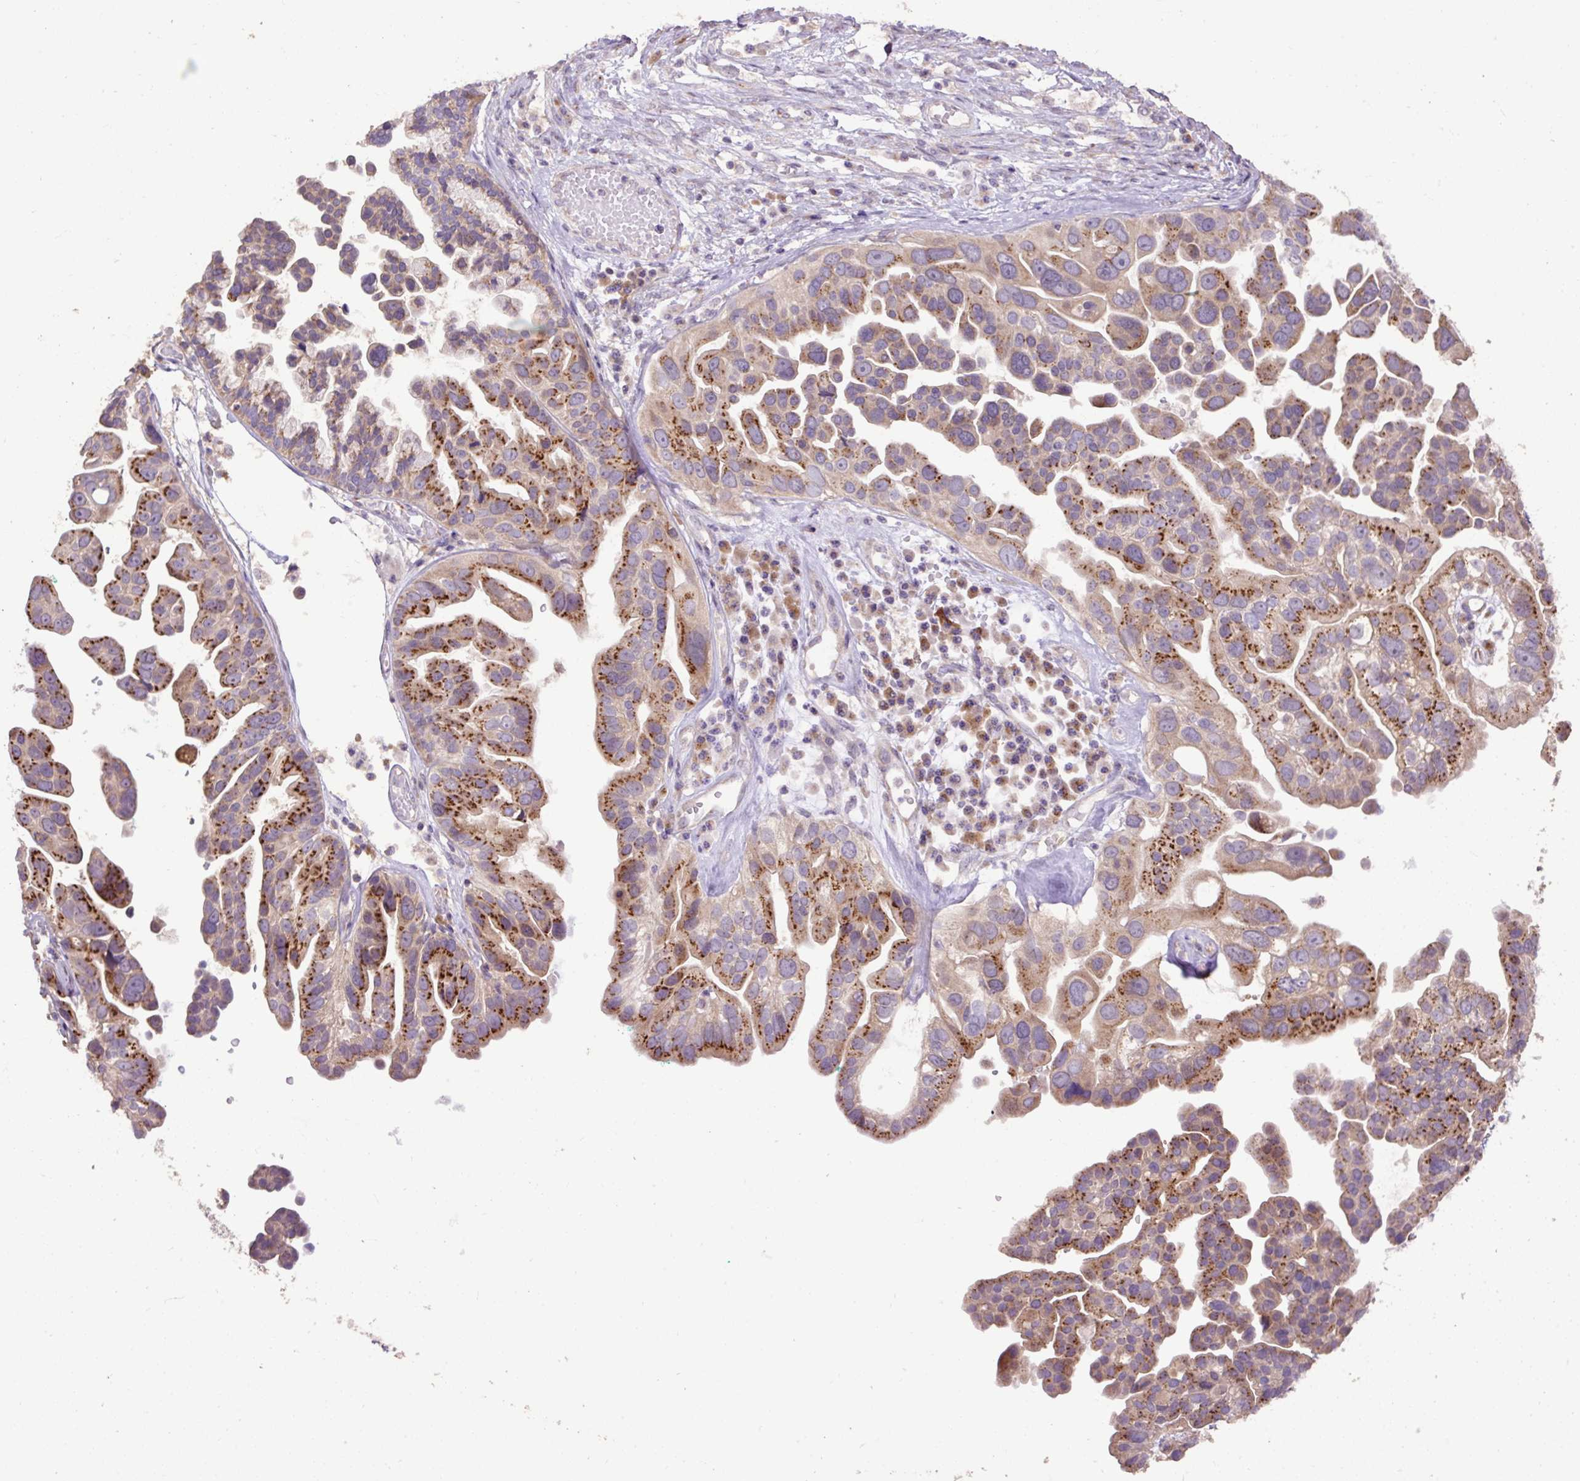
{"staining": {"intensity": "strong", "quantity": "25%-75%", "location": "cytoplasmic/membranous"}, "tissue": "ovarian cancer", "cell_type": "Tumor cells", "image_type": "cancer", "snomed": [{"axis": "morphology", "description": "Cystadenocarcinoma, serous, NOS"}, {"axis": "topography", "description": "Ovary"}], "caption": "A brown stain highlights strong cytoplasmic/membranous staining of a protein in serous cystadenocarcinoma (ovarian) tumor cells.", "gene": "ABR", "patient": {"sex": "female", "age": 56}}